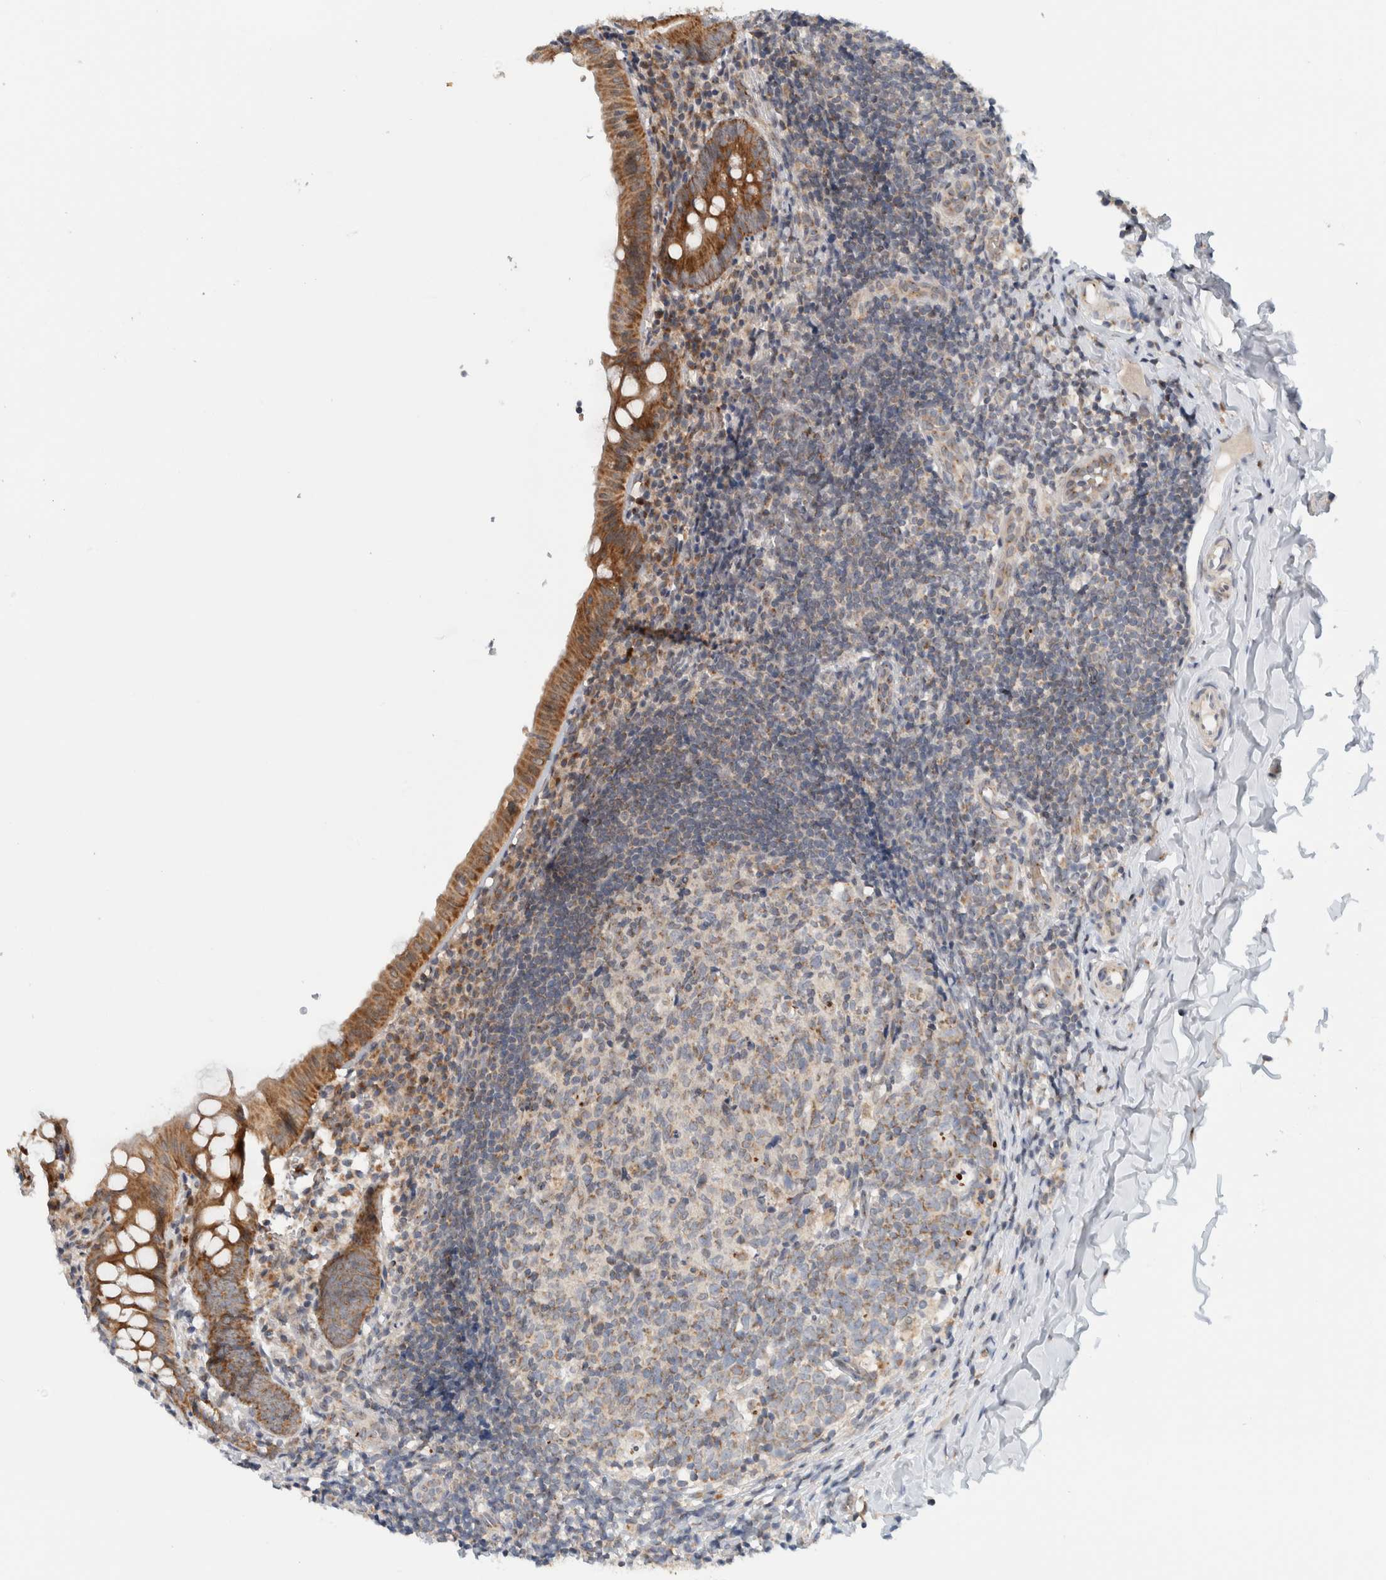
{"staining": {"intensity": "moderate", "quantity": ">75%", "location": "cytoplasmic/membranous"}, "tissue": "appendix", "cell_type": "Glandular cells", "image_type": "normal", "snomed": [{"axis": "morphology", "description": "Normal tissue, NOS"}, {"axis": "topography", "description": "Appendix"}], "caption": "DAB (3,3'-diaminobenzidine) immunohistochemical staining of unremarkable appendix exhibits moderate cytoplasmic/membranous protein staining in about >75% of glandular cells. (Stains: DAB in brown, nuclei in blue, Microscopy: brightfield microscopy at high magnification).", "gene": "CMC2", "patient": {"sex": "male", "age": 8}}